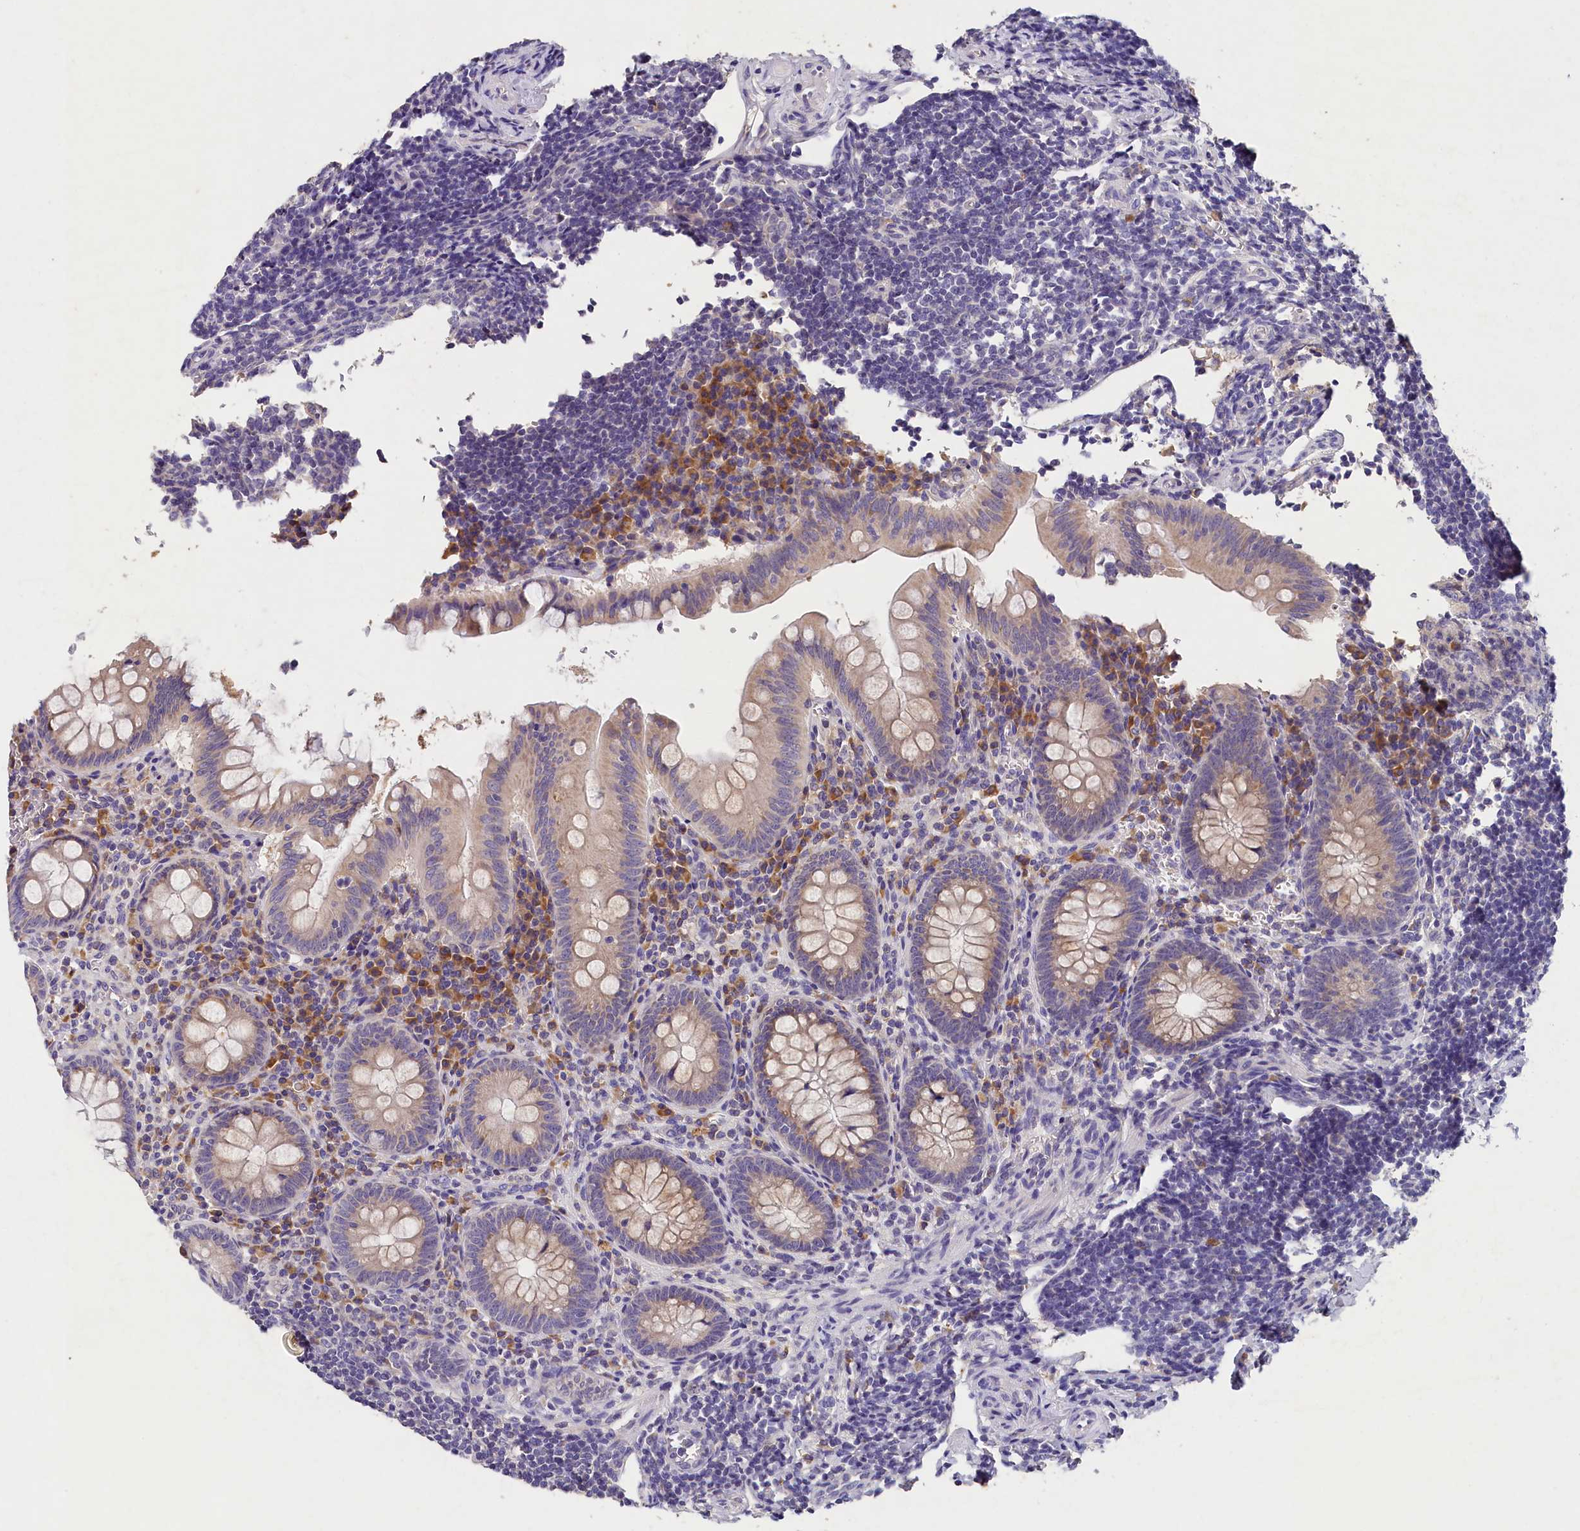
{"staining": {"intensity": "weak", "quantity": "<25%", "location": "cytoplasmic/membranous"}, "tissue": "appendix", "cell_type": "Glandular cells", "image_type": "normal", "snomed": [{"axis": "morphology", "description": "Normal tissue, NOS"}, {"axis": "topography", "description": "Appendix"}], "caption": "Appendix stained for a protein using immunohistochemistry exhibits no positivity glandular cells.", "gene": "ST7L", "patient": {"sex": "female", "age": 33}}